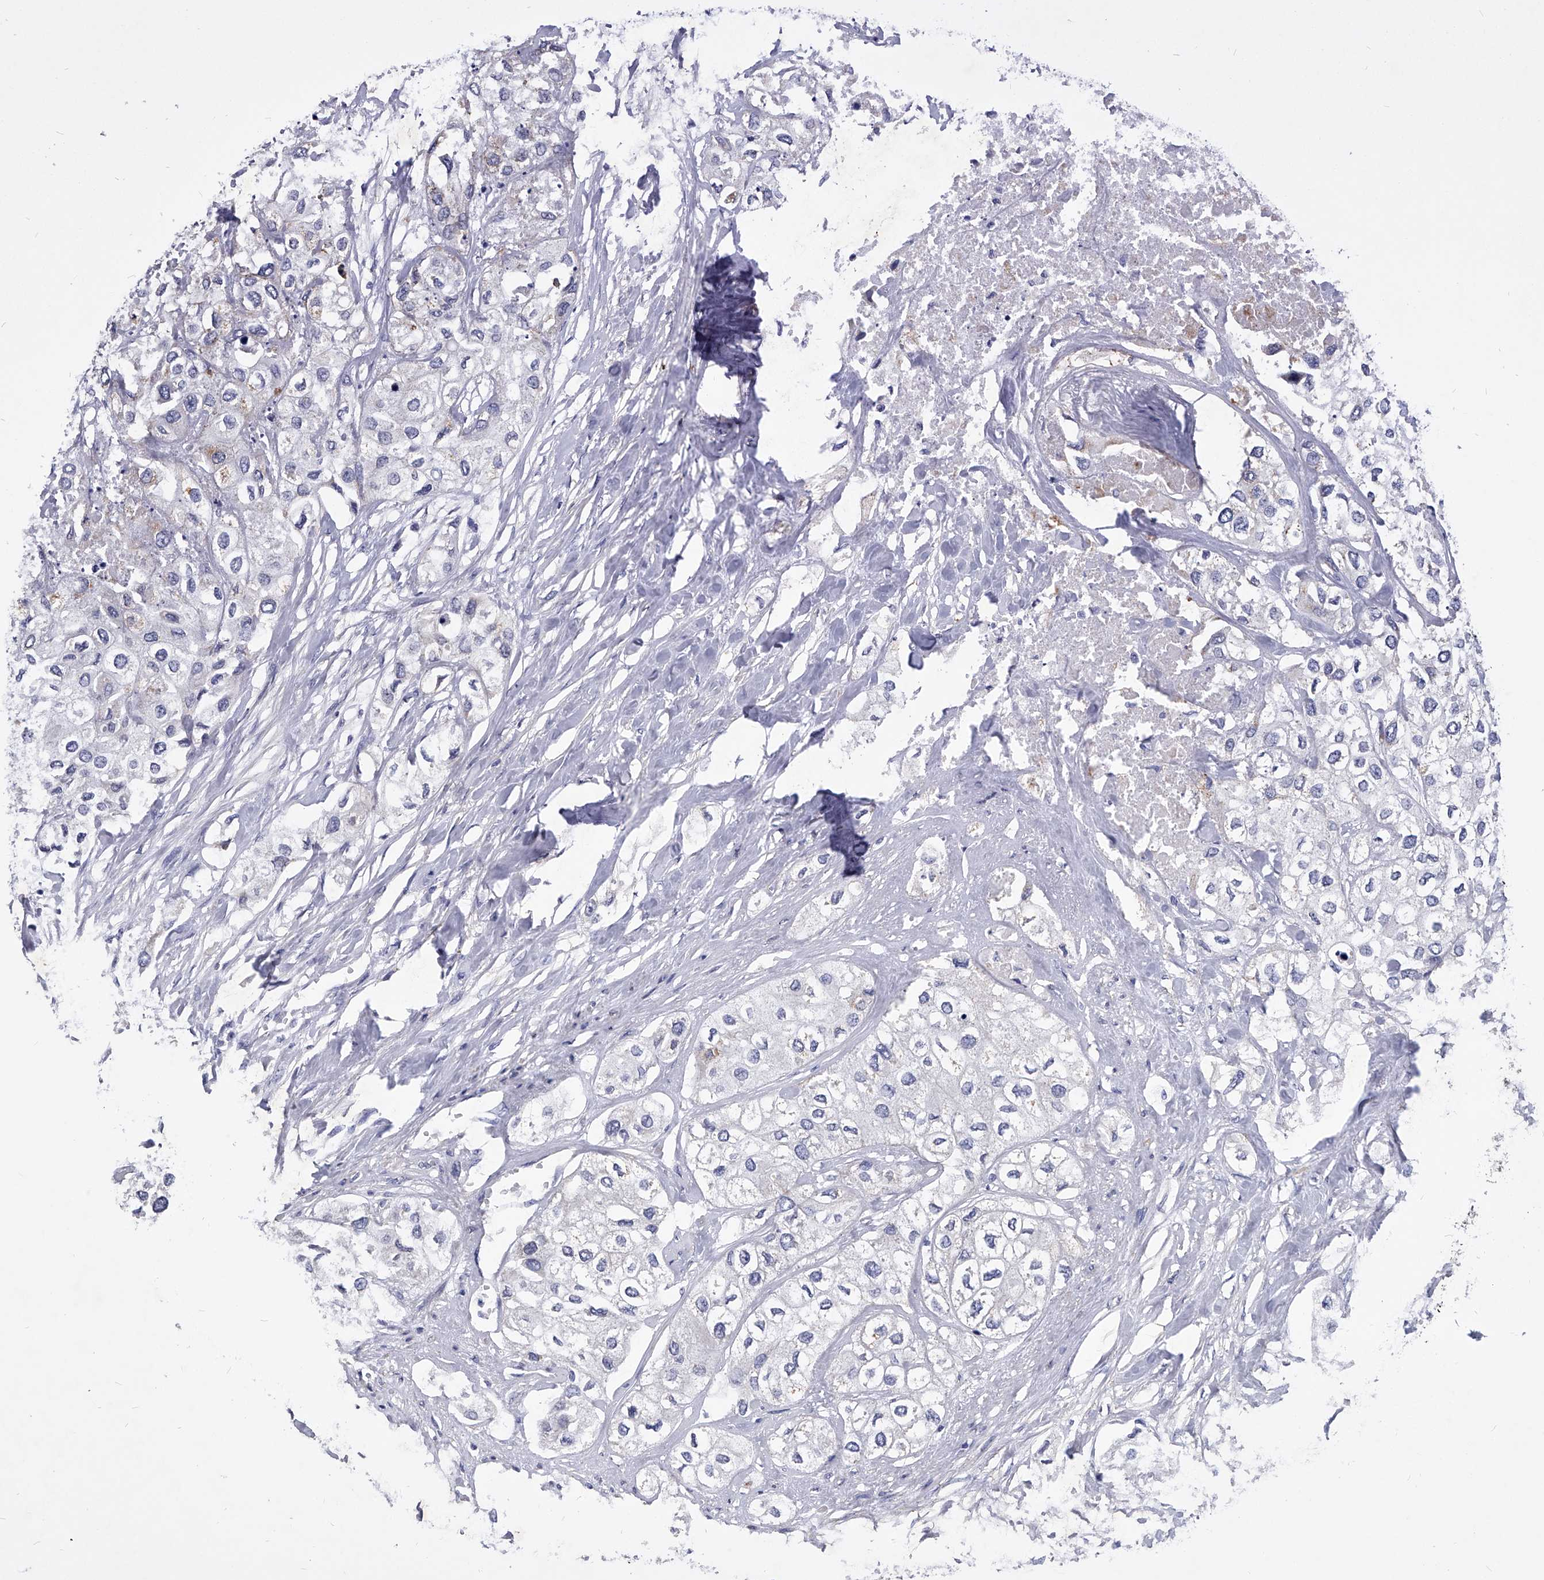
{"staining": {"intensity": "negative", "quantity": "none", "location": "none"}, "tissue": "urothelial cancer", "cell_type": "Tumor cells", "image_type": "cancer", "snomed": [{"axis": "morphology", "description": "Urothelial carcinoma, High grade"}, {"axis": "topography", "description": "Urinary bladder"}], "caption": "The micrograph displays no staining of tumor cells in urothelial cancer.", "gene": "ZNF529", "patient": {"sex": "male", "age": 64}}